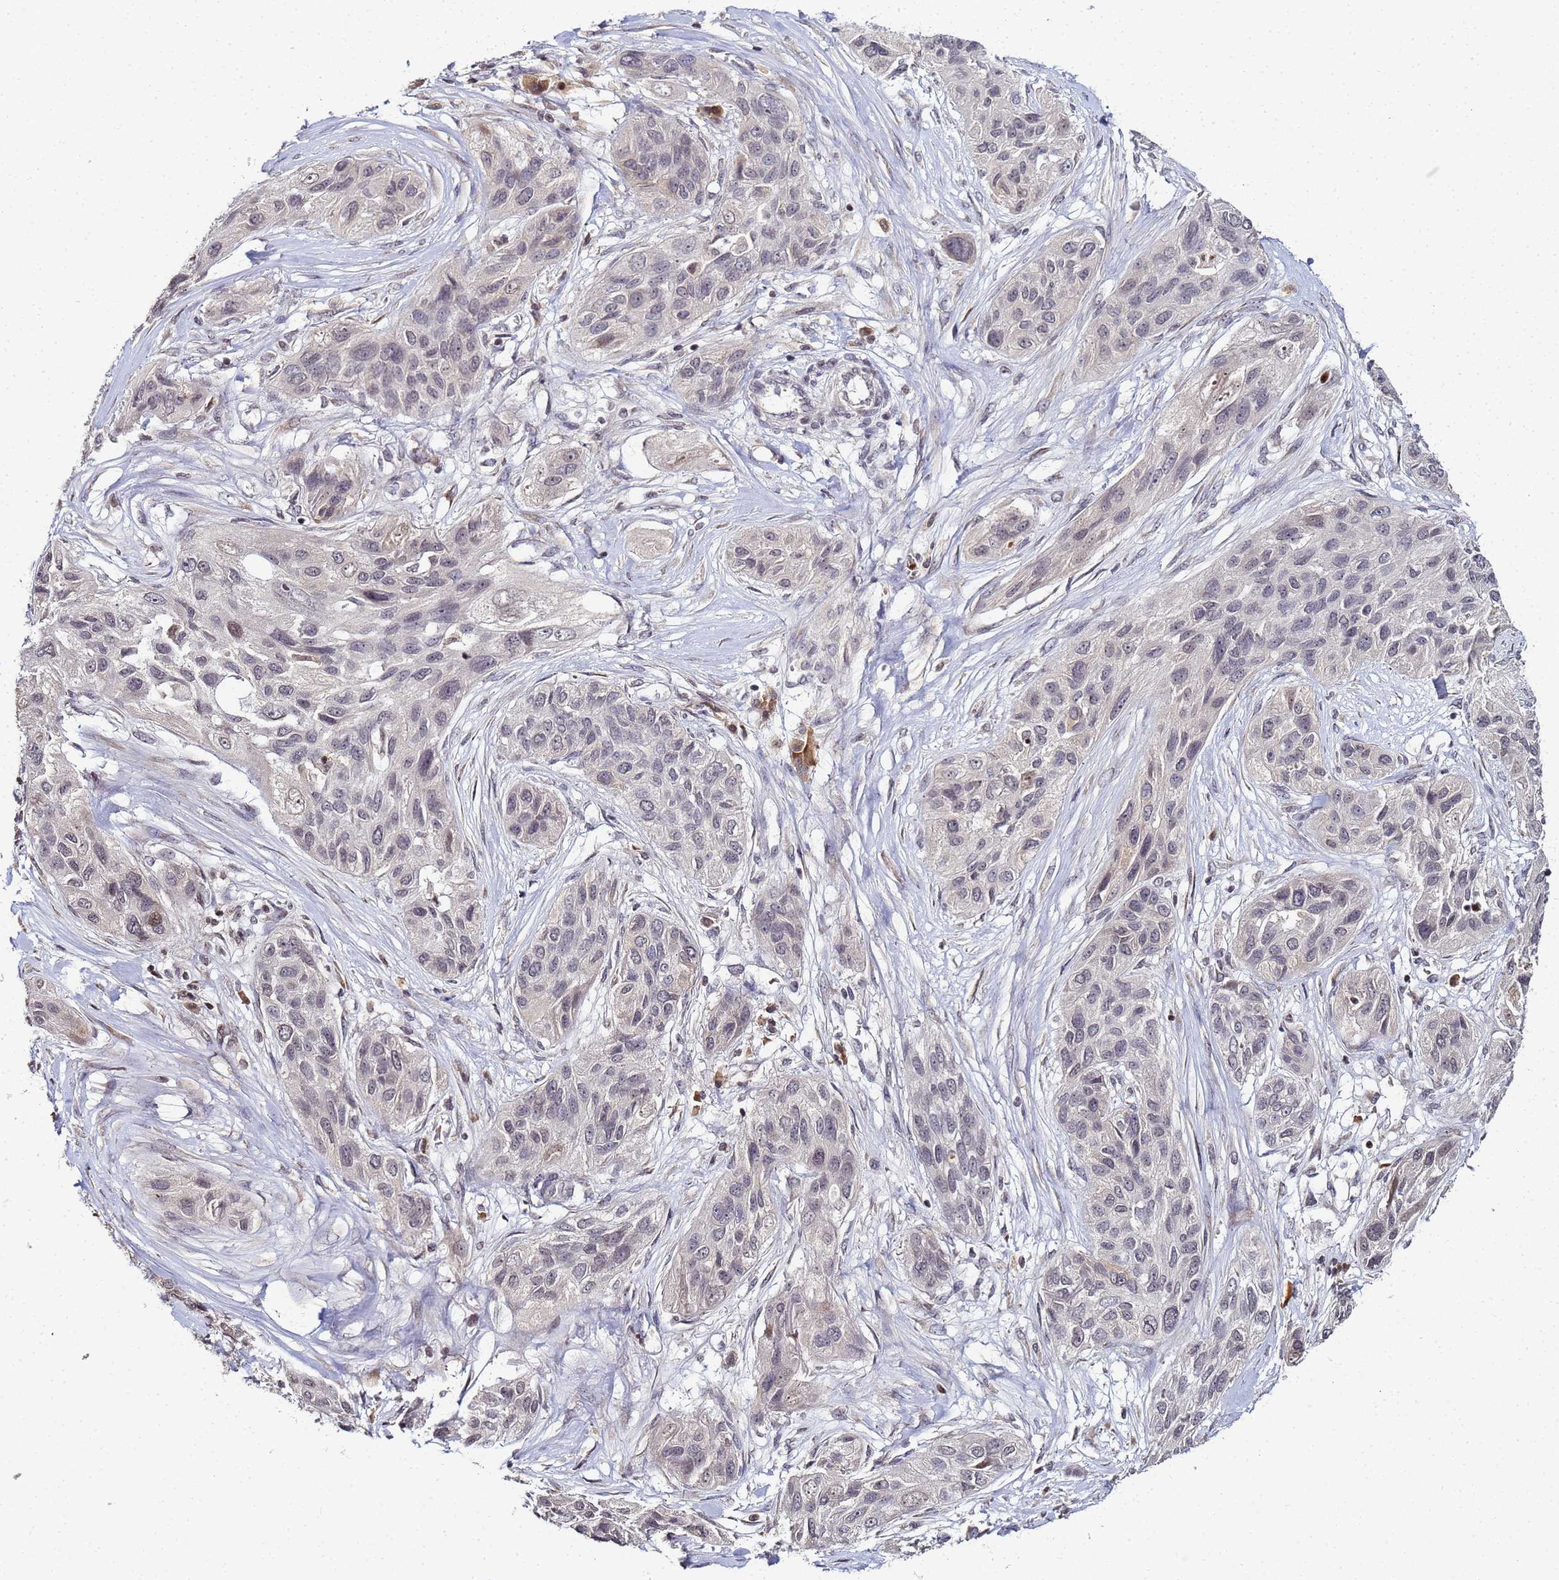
{"staining": {"intensity": "negative", "quantity": "none", "location": "none"}, "tissue": "lung cancer", "cell_type": "Tumor cells", "image_type": "cancer", "snomed": [{"axis": "morphology", "description": "Squamous cell carcinoma, NOS"}, {"axis": "topography", "description": "Lung"}], "caption": "This is an IHC image of human squamous cell carcinoma (lung). There is no staining in tumor cells.", "gene": "FZD4", "patient": {"sex": "female", "age": 70}}